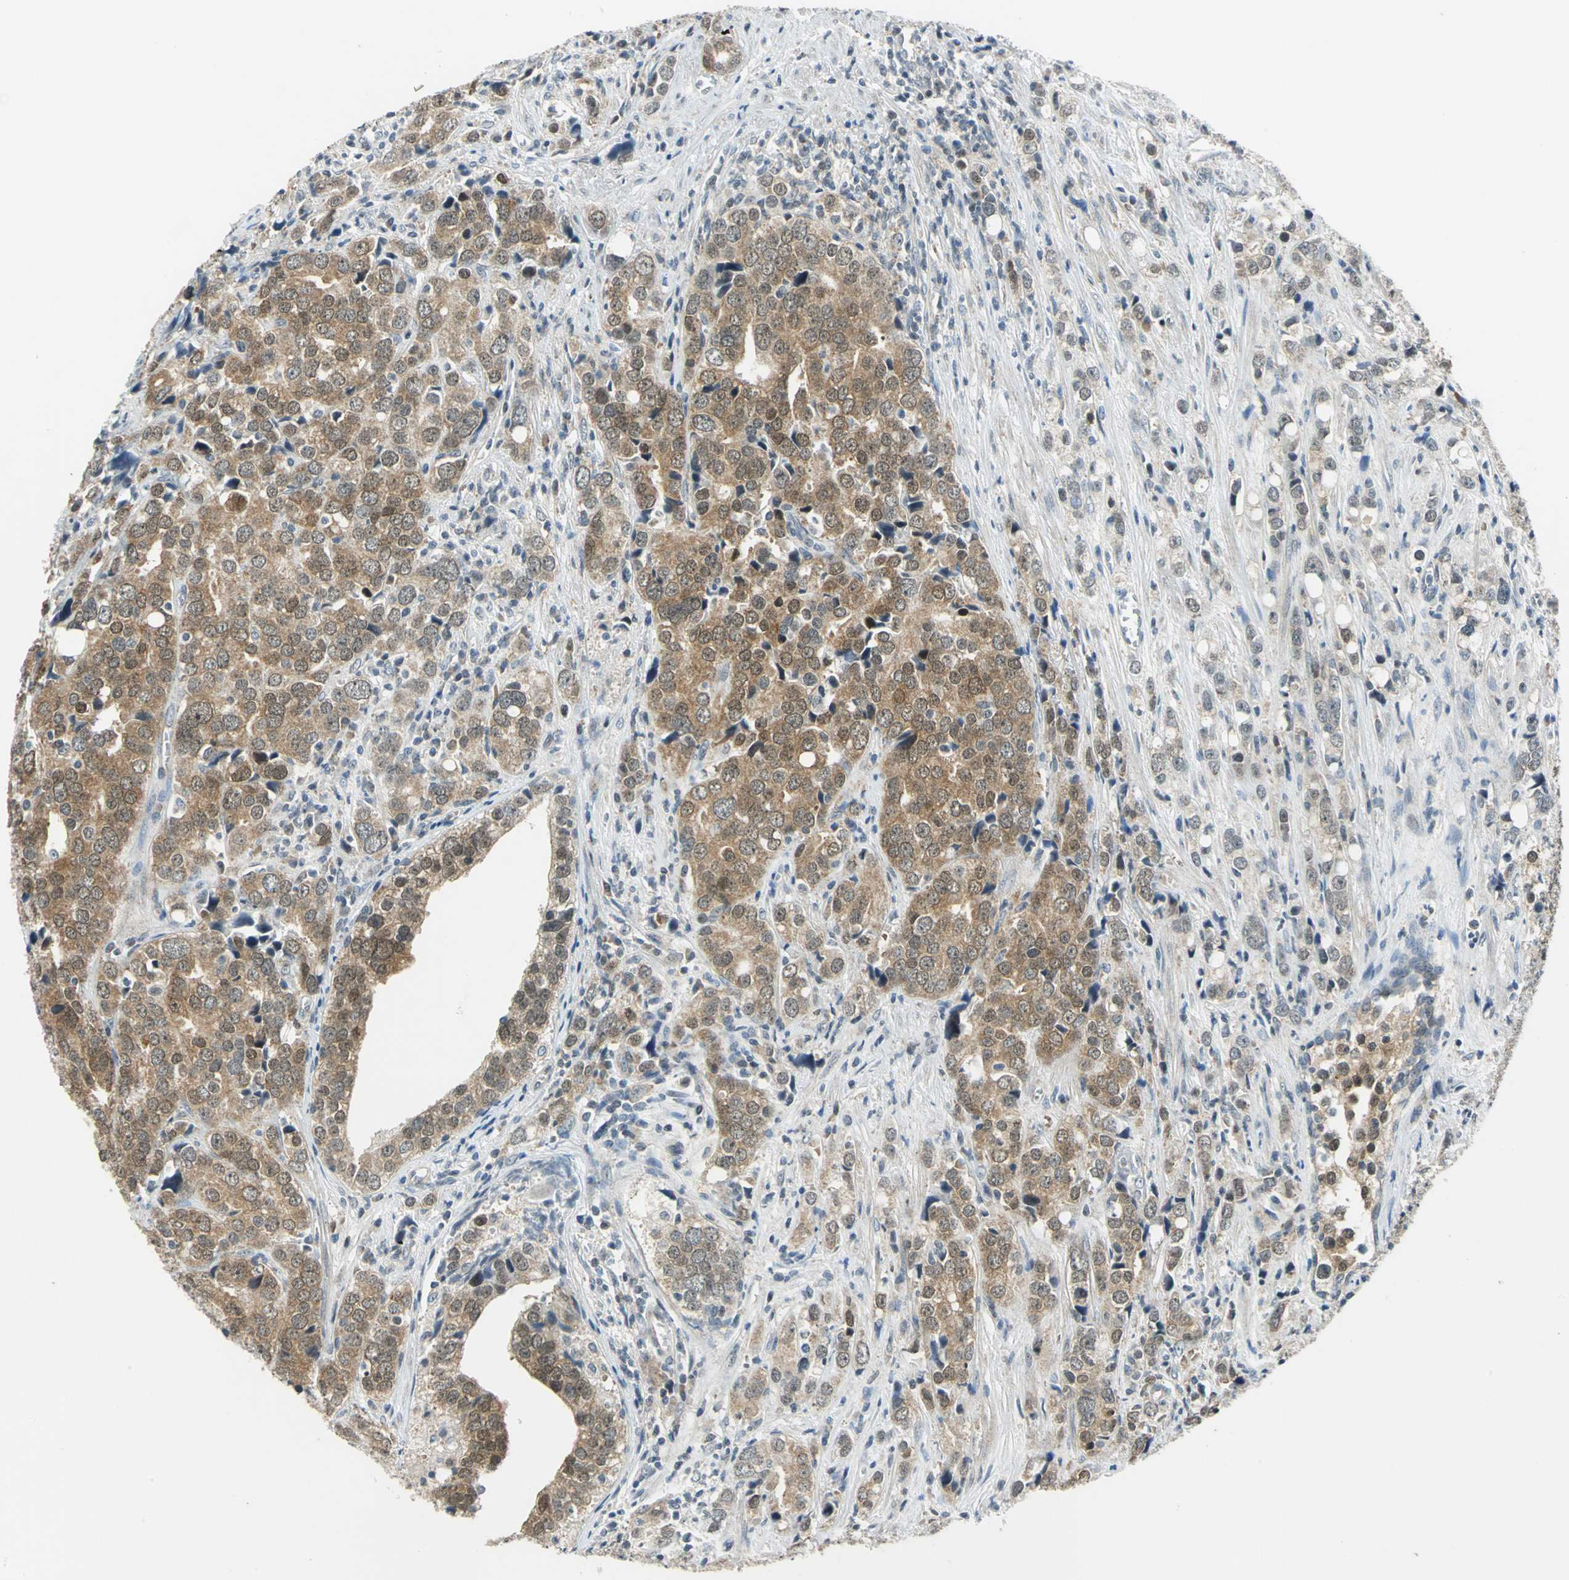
{"staining": {"intensity": "moderate", "quantity": ">75%", "location": "cytoplasmic/membranous"}, "tissue": "prostate cancer", "cell_type": "Tumor cells", "image_type": "cancer", "snomed": [{"axis": "morphology", "description": "Adenocarcinoma, High grade"}, {"axis": "topography", "description": "Prostate"}], "caption": "DAB (3,3'-diaminobenzidine) immunohistochemical staining of prostate cancer (high-grade adenocarcinoma) shows moderate cytoplasmic/membranous protein positivity in about >75% of tumor cells.", "gene": "PIN1", "patient": {"sex": "male", "age": 71}}